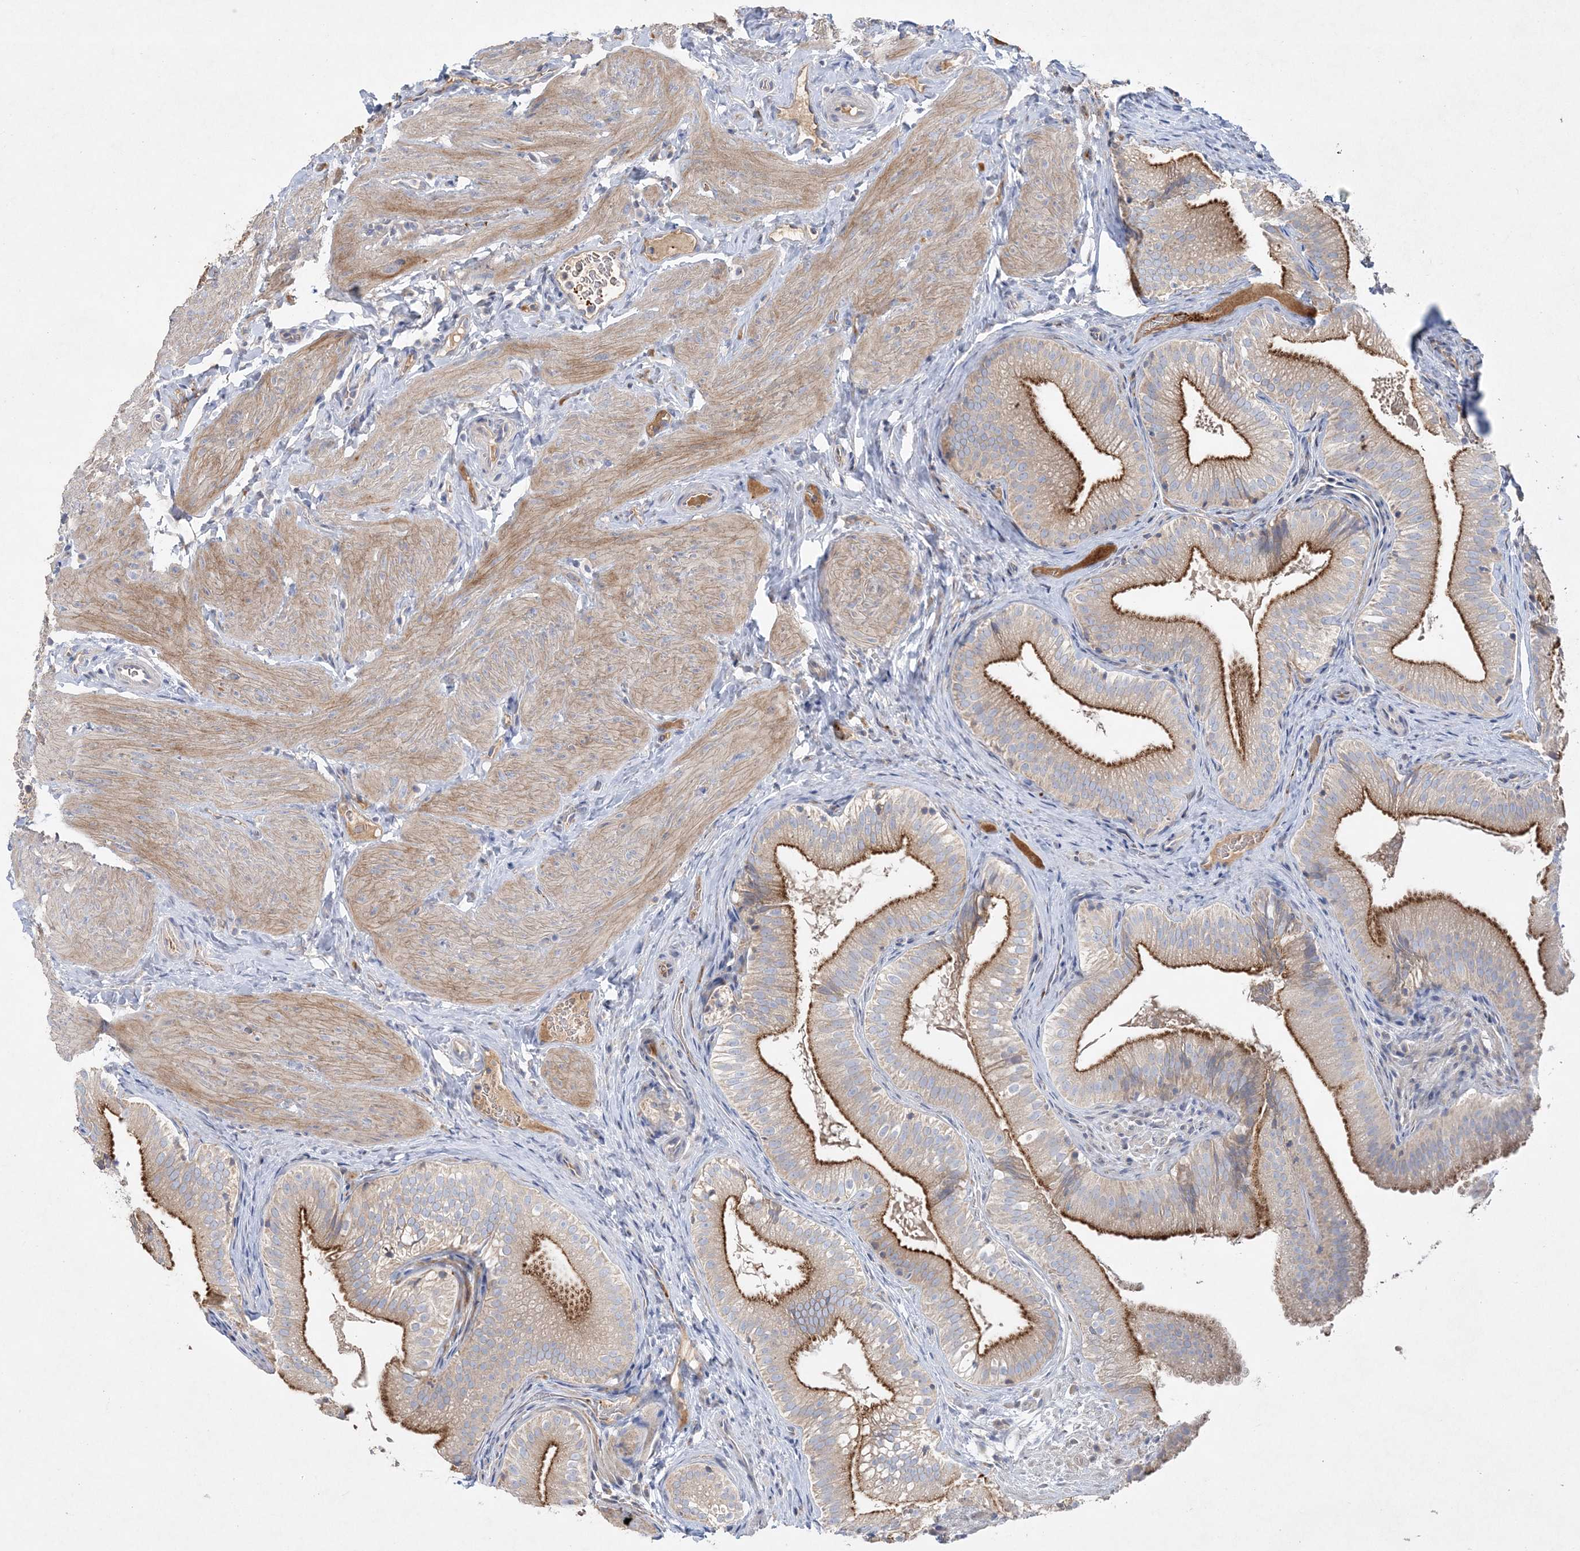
{"staining": {"intensity": "strong", "quantity": ">75%", "location": "cytoplasmic/membranous"}, "tissue": "gallbladder", "cell_type": "Glandular cells", "image_type": "normal", "snomed": [{"axis": "morphology", "description": "Normal tissue, NOS"}, {"axis": "topography", "description": "Gallbladder"}], "caption": "Approximately >75% of glandular cells in normal human gallbladder exhibit strong cytoplasmic/membranous protein staining as visualized by brown immunohistochemical staining.", "gene": "ADCK2", "patient": {"sex": "female", "age": 30}}